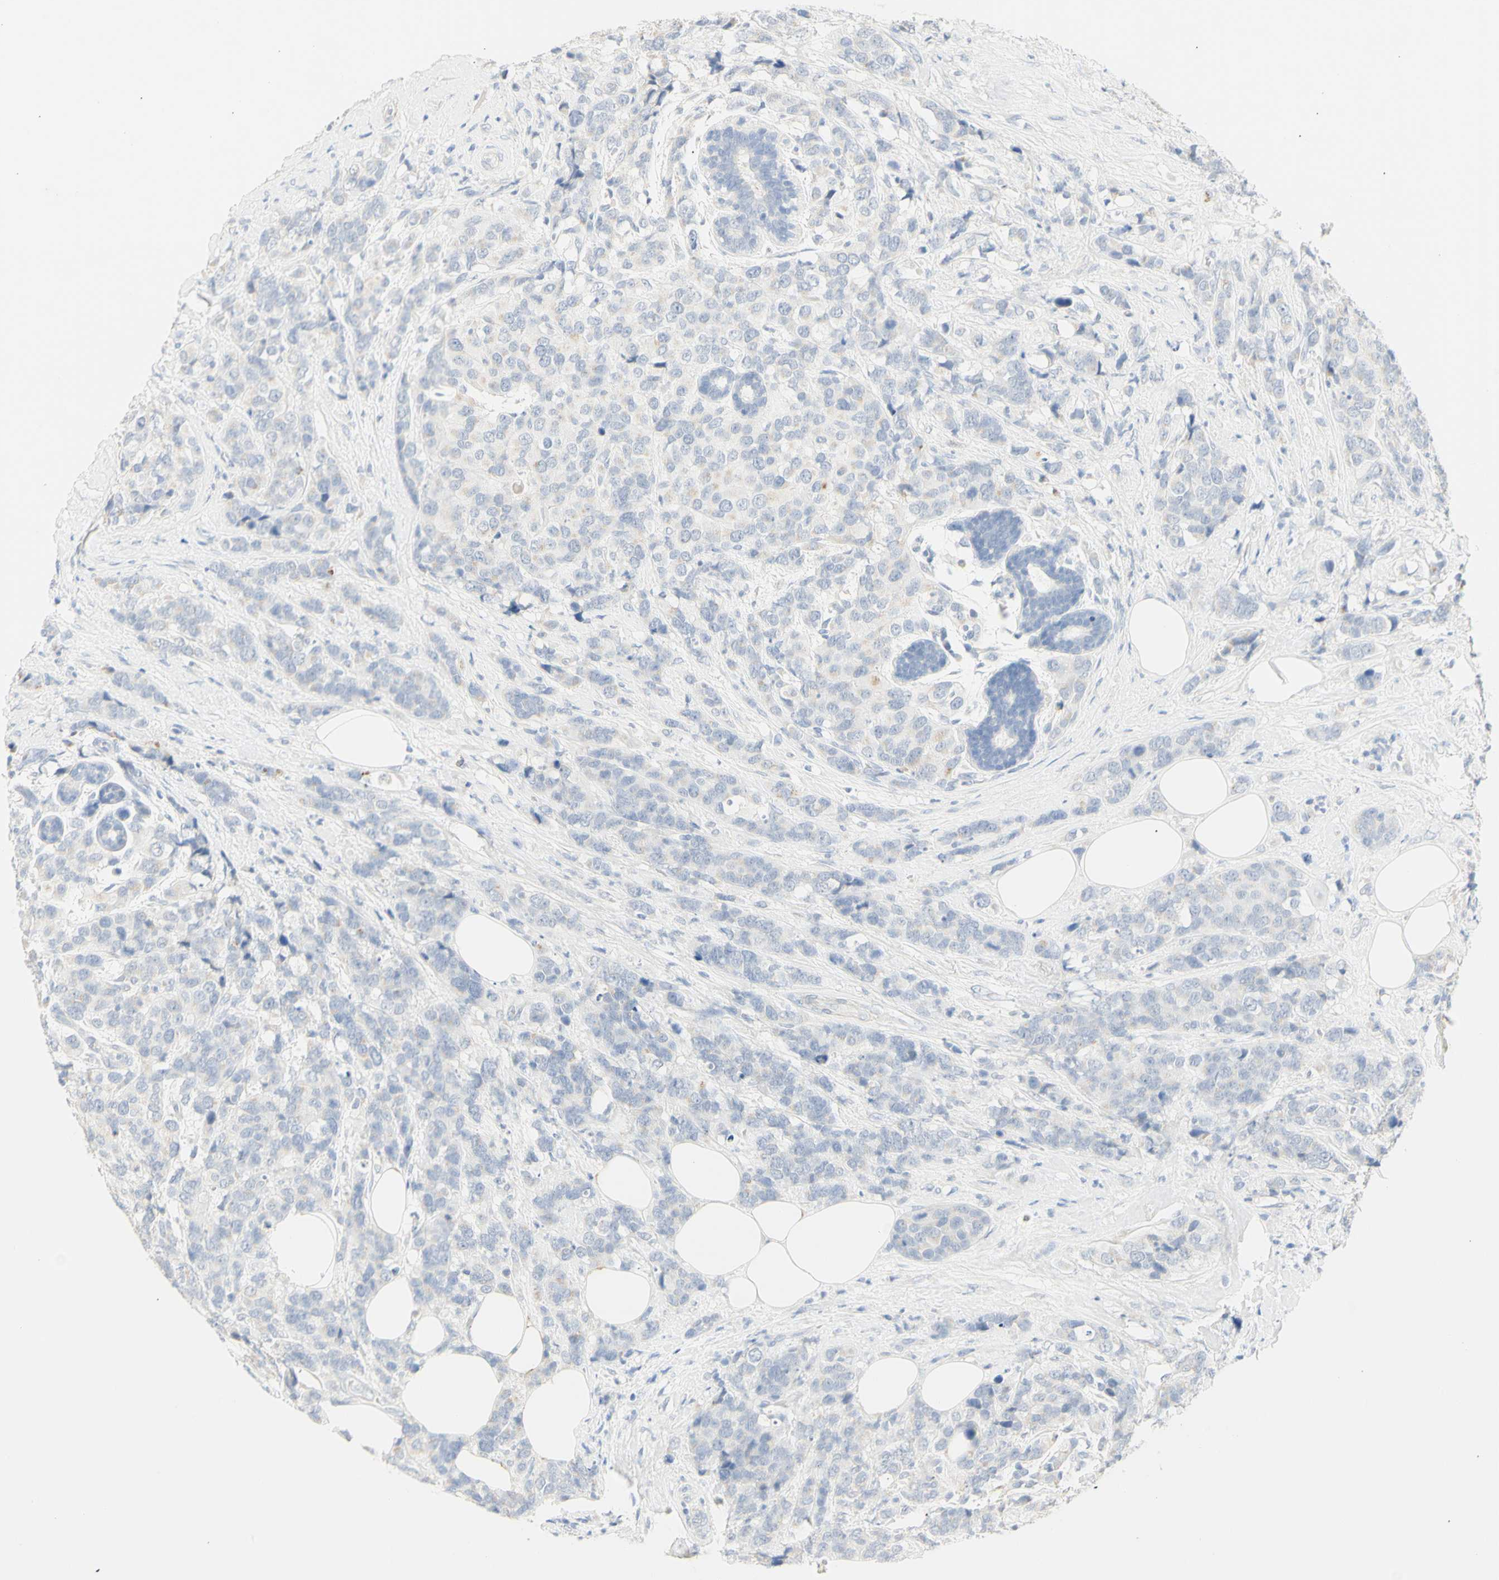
{"staining": {"intensity": "negative", "quantity": "none", "location": "none"}, "tissue": "breast cancer", "cell_type": "Tumor cells", "image_type": "cancer", "snomed": [{"axis": "morphology", "description": "Lobular carcinoma"}, {"axis": "topography", "description": "Breast"}], "caption": "Histopathology image shows no protein expression in tumor cells of breast cancer (lobular carcinoma) tissue. The staining was performed using DAB to visualize the protein expression in brown, while the nuclei were stained in blue with hematoxylin (Magnification: 20x).", "gene": "B4GALNT3", "patient": {"sex": "female", "age": 59}}